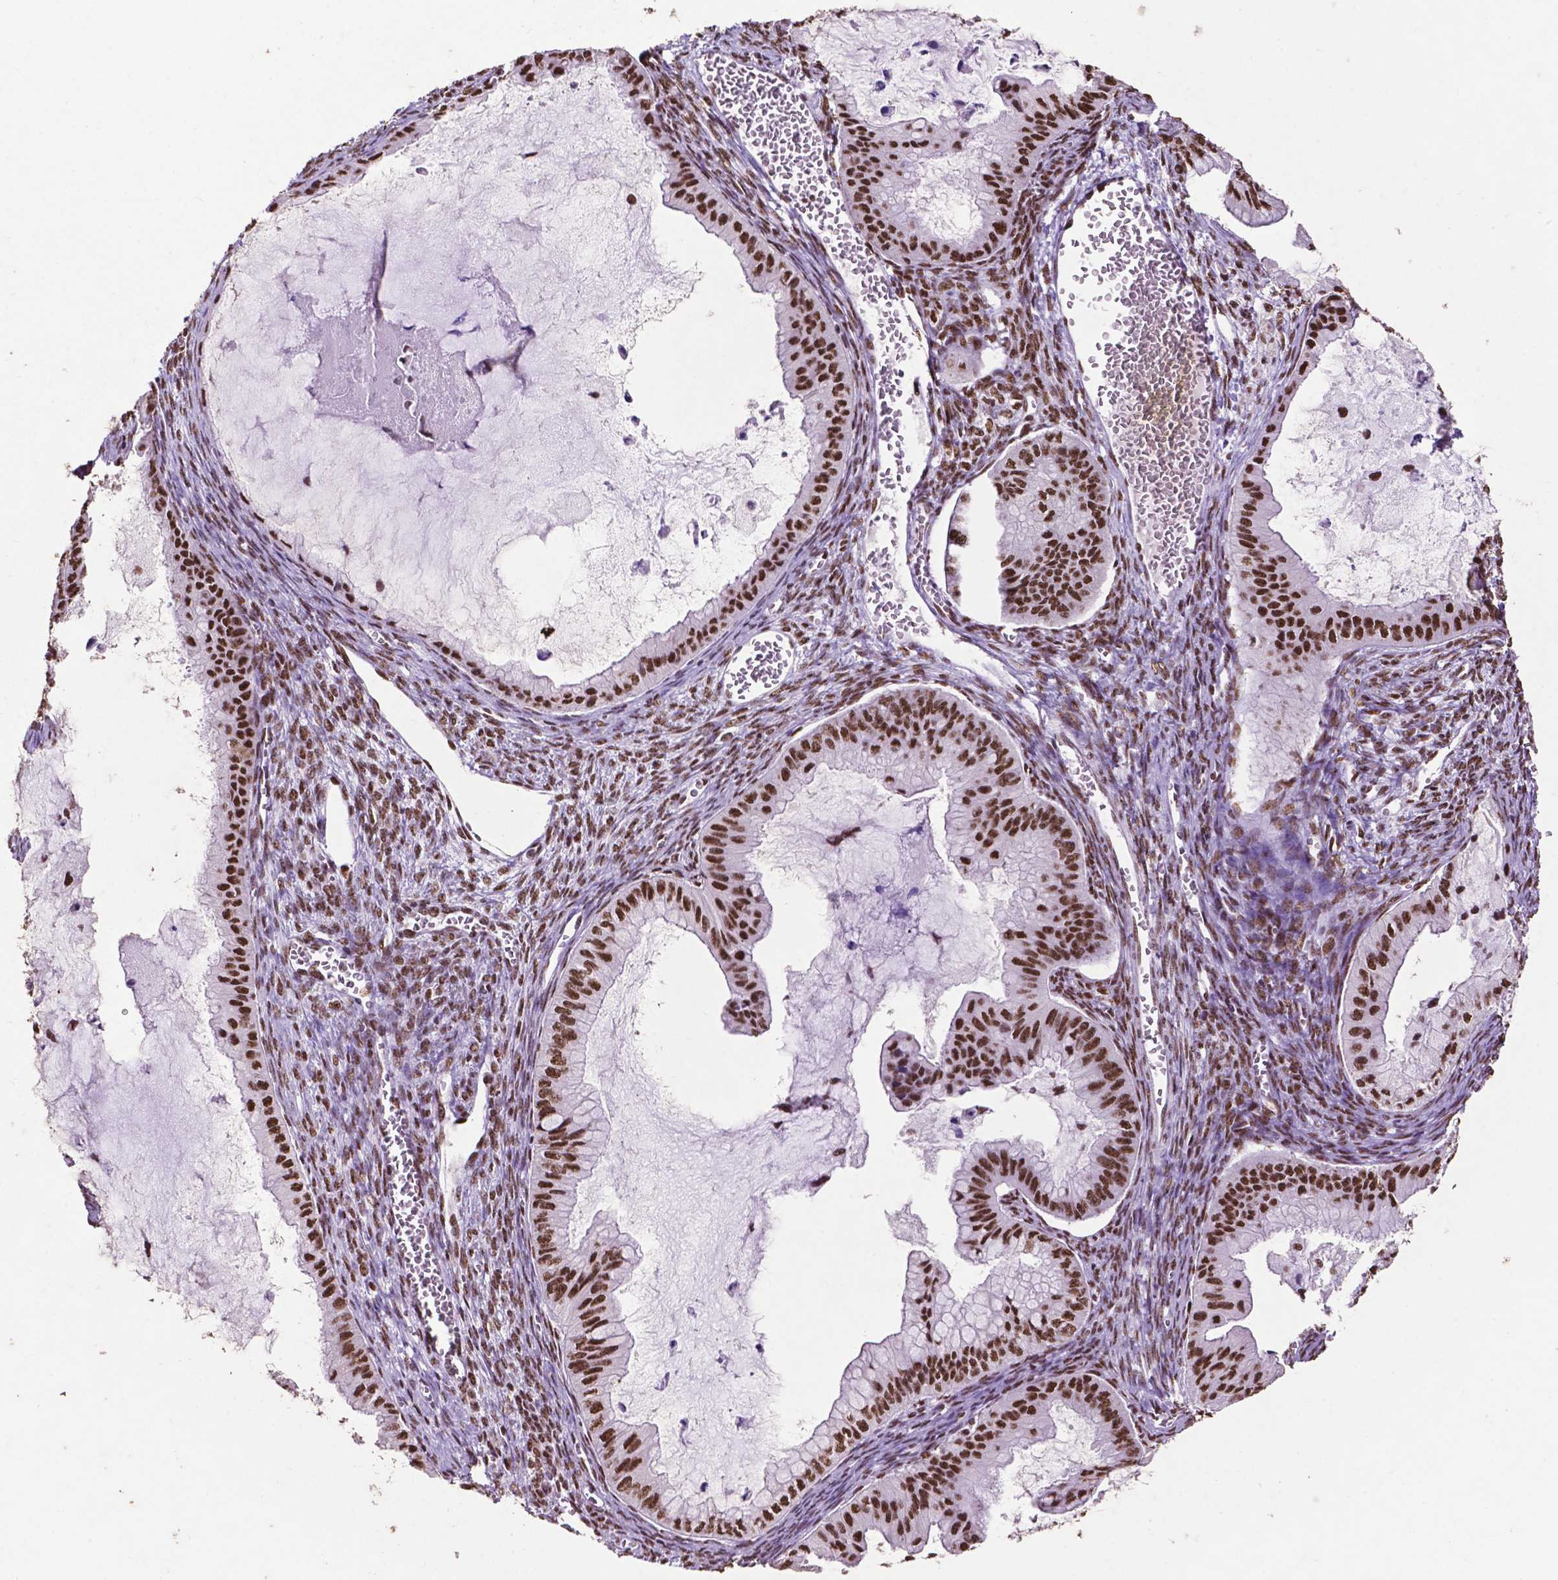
{"staining": {"intensity": "strong", "quantity": ">75%", "location": "nuclear"}, "tissue": "ovarian cancer", "cell_type": "Tumor cells", "image_type": "cancer", "snomed": [{"axis": "morphology", "description": "Cystadenocarcinoma, mucinous, NOS"}, {"axis": "topography", "description": "Ovary"}], "caption": "A micrograph showing strong nuclear staining in approximately >75% of tumor cells in mucinous cystadenocarcinoma (ovarian), as visualized by brown immunohistochemical staining.", "gene": "CCAR2", "patient": {"sex": "female", "age": 72}}